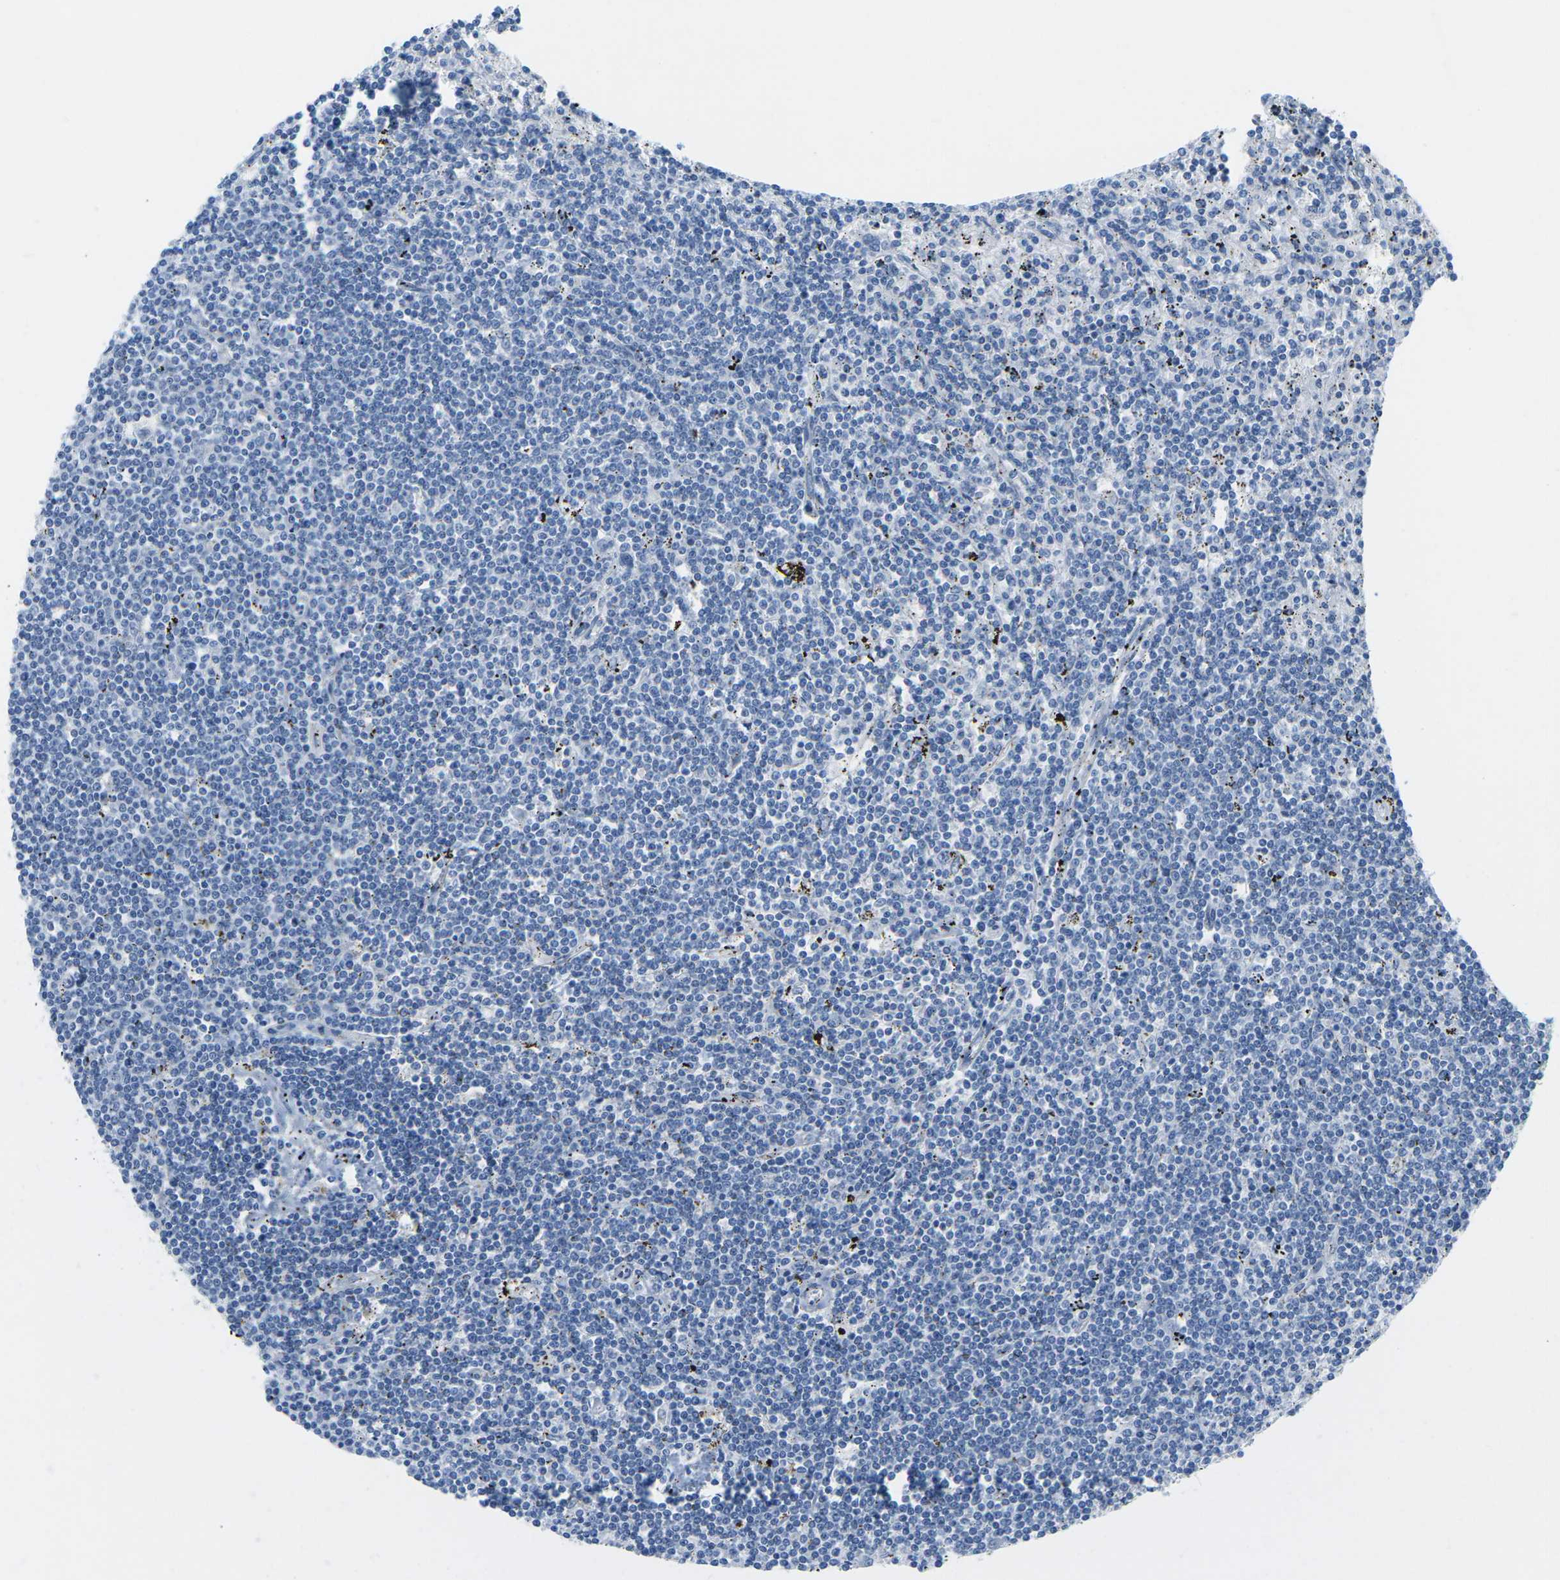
{"staining": {"intensity": "negative", "quantity": "none", "location": "none"}, "tissue": "lymphoma", "cell_type": "Tumor cells", "image_type": "cancer", "snomed": [{"axis": "morphology", "description": "Malignant lymphoma, non-Hodgkin's type, Low grade"}, {"axis": "topography", "description": "Spleen"}], "caption": "IHC of lymphoma demonstrates no positivity in tumor cells.", "gene": "HLTF", "patient": {"sex": "male", "age": 76}}